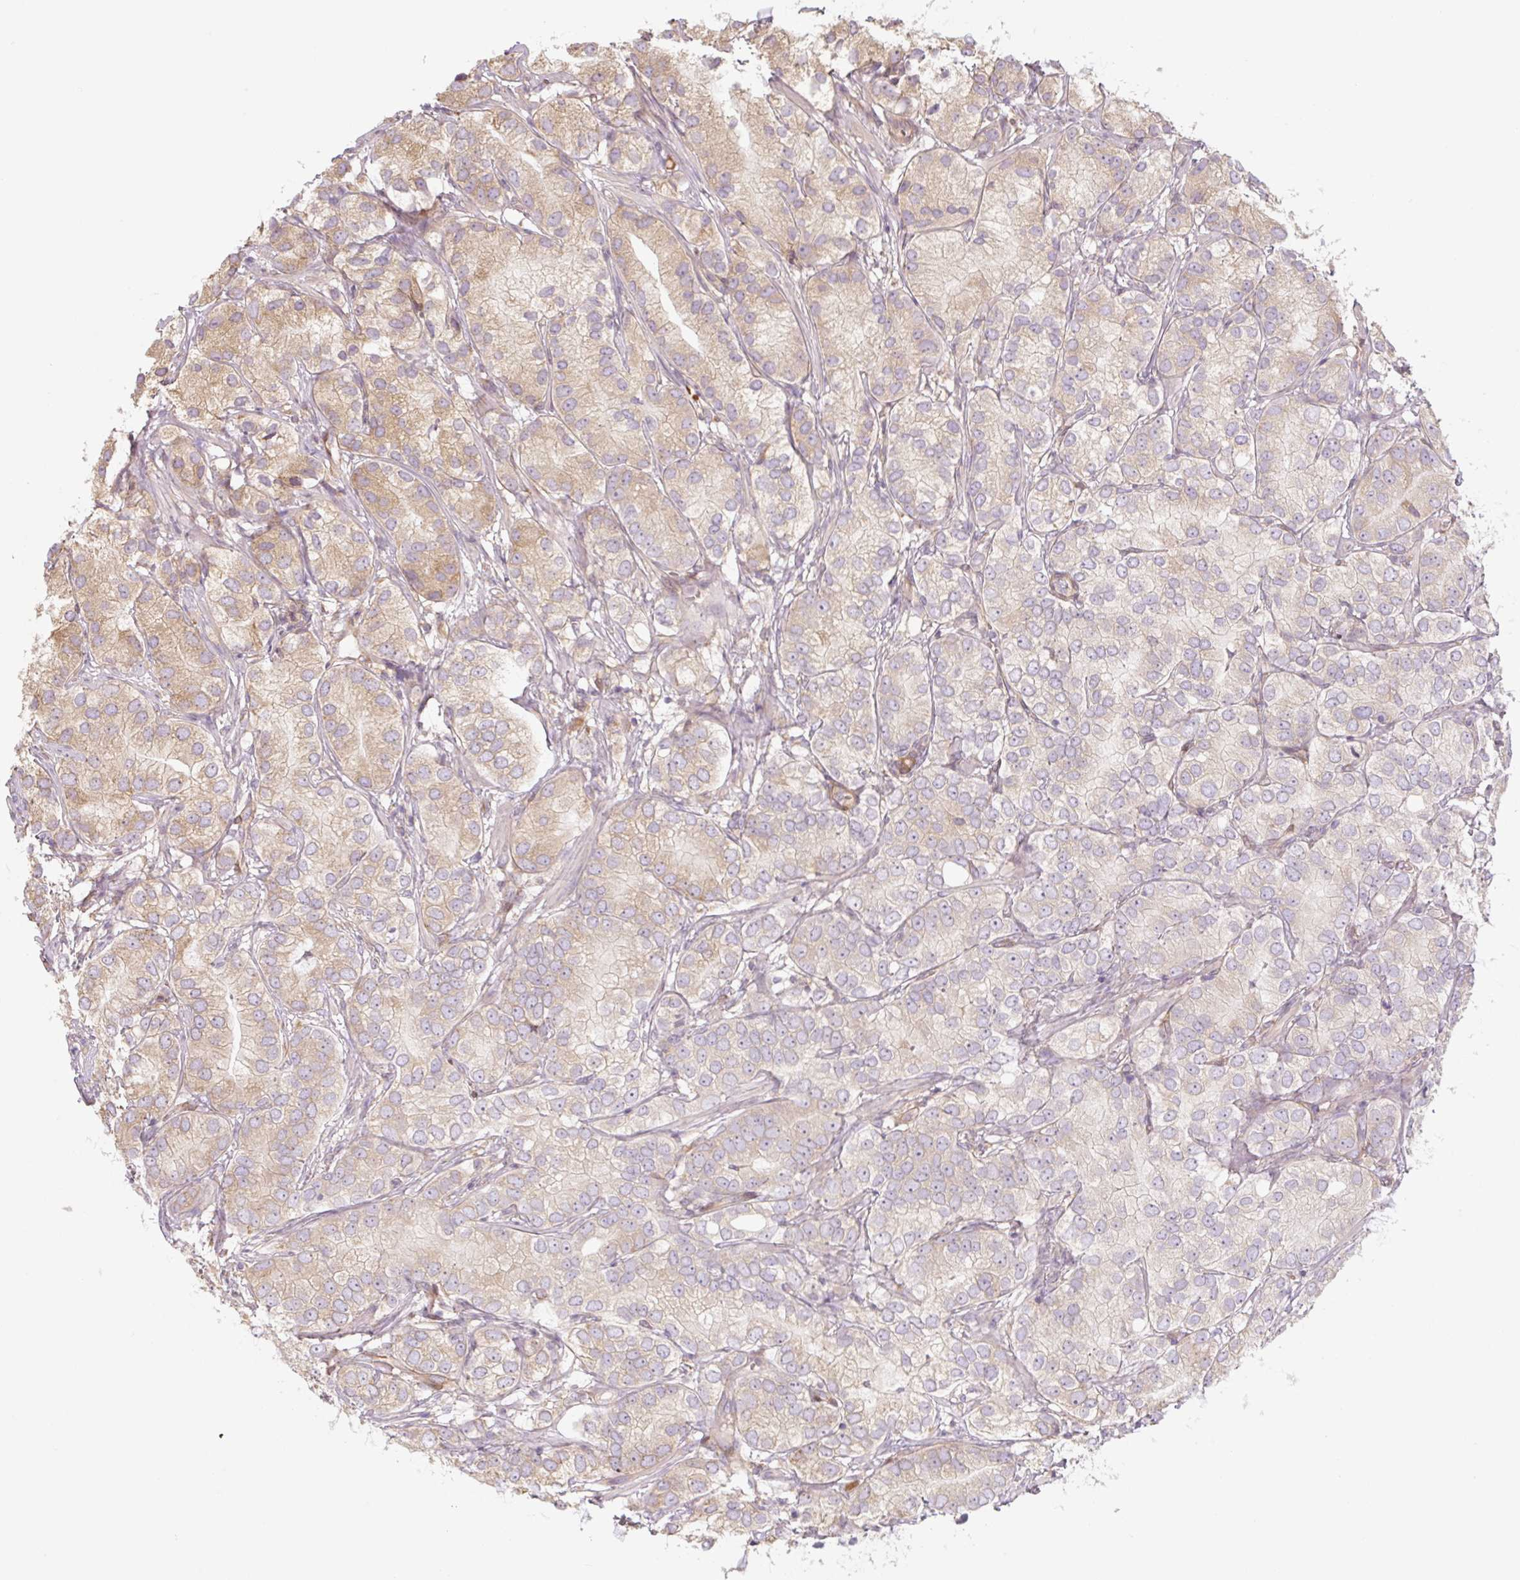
{"staining": {"intensity": "weak", "quantity": "25%-75%", "location": "cytoplasmic/membranous"}, "tissue": "prostate cancer", "cell_type": "Tumor cells", "image_type": "cancer", "snomed": [{"axis": "morphology", "description": "Adenocarcinoma, High grade"}, {"axis": "topography", "description": "Prostate"}], "caption": "Protein expression analysis of prostate high-grade adenocarcinoma shows weak cytoplasmic/membranous expression in about 25%-75% of tumor cells.", "gene": "RASA1", "patient": {"sex": "male", "age": 82}}